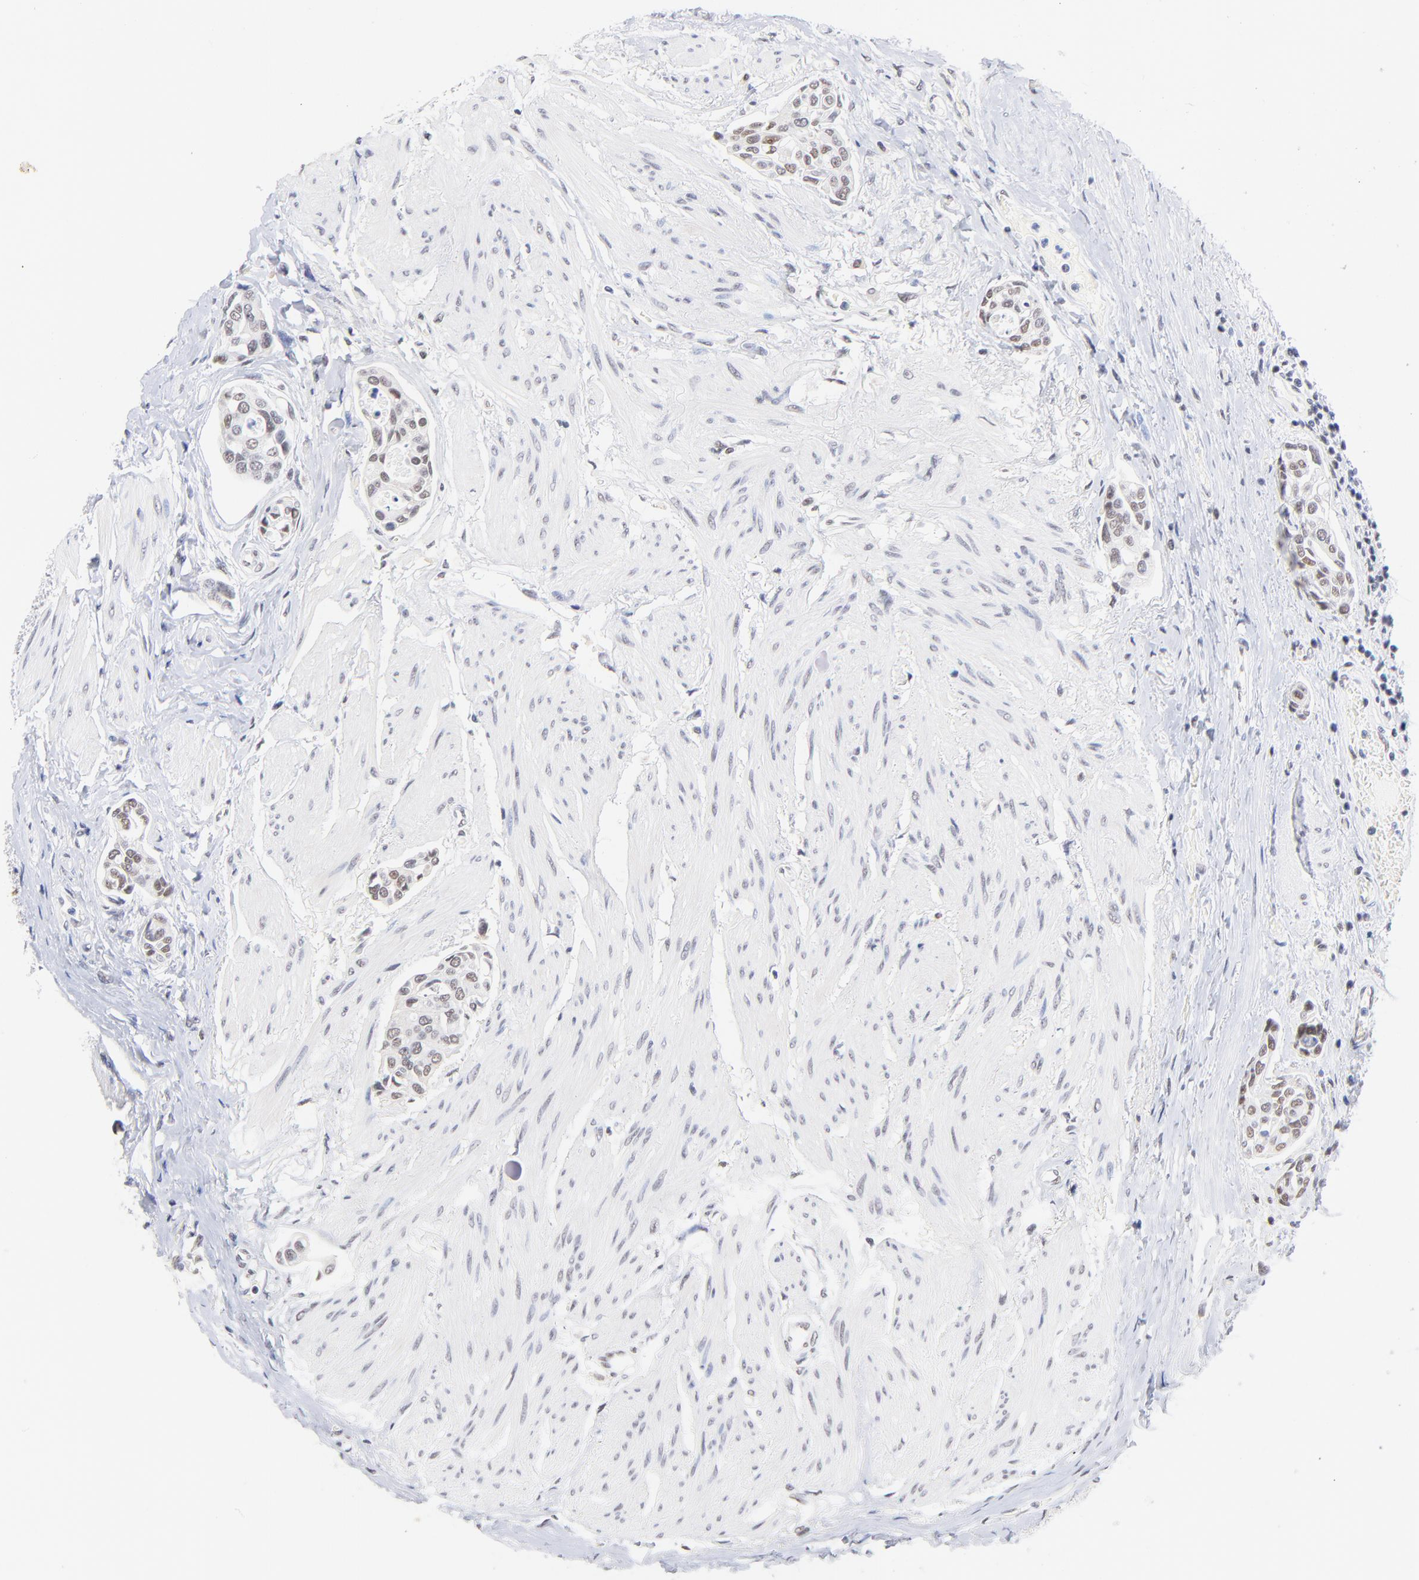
{"staining": {"intensity": "weak", "quantity": ">75%", "location": "nuclear"}, "tissue": "urothelial cancer", "cell_type": "Tumor cells", "image_type": "cancer", "snomed": [{"axis": "morphology", "description": "Urothelial carcinoma, High grade"}, {"axis": "topography", "description": "Urinary bladder"}], "caption": "The image displays a brown stain indicating the presence of a protein in the nuclear of tumor cells in high-grade urothelial carcinoma.", "gene": "ZNF74", "patient": {"sex": "male", "age": 78}}